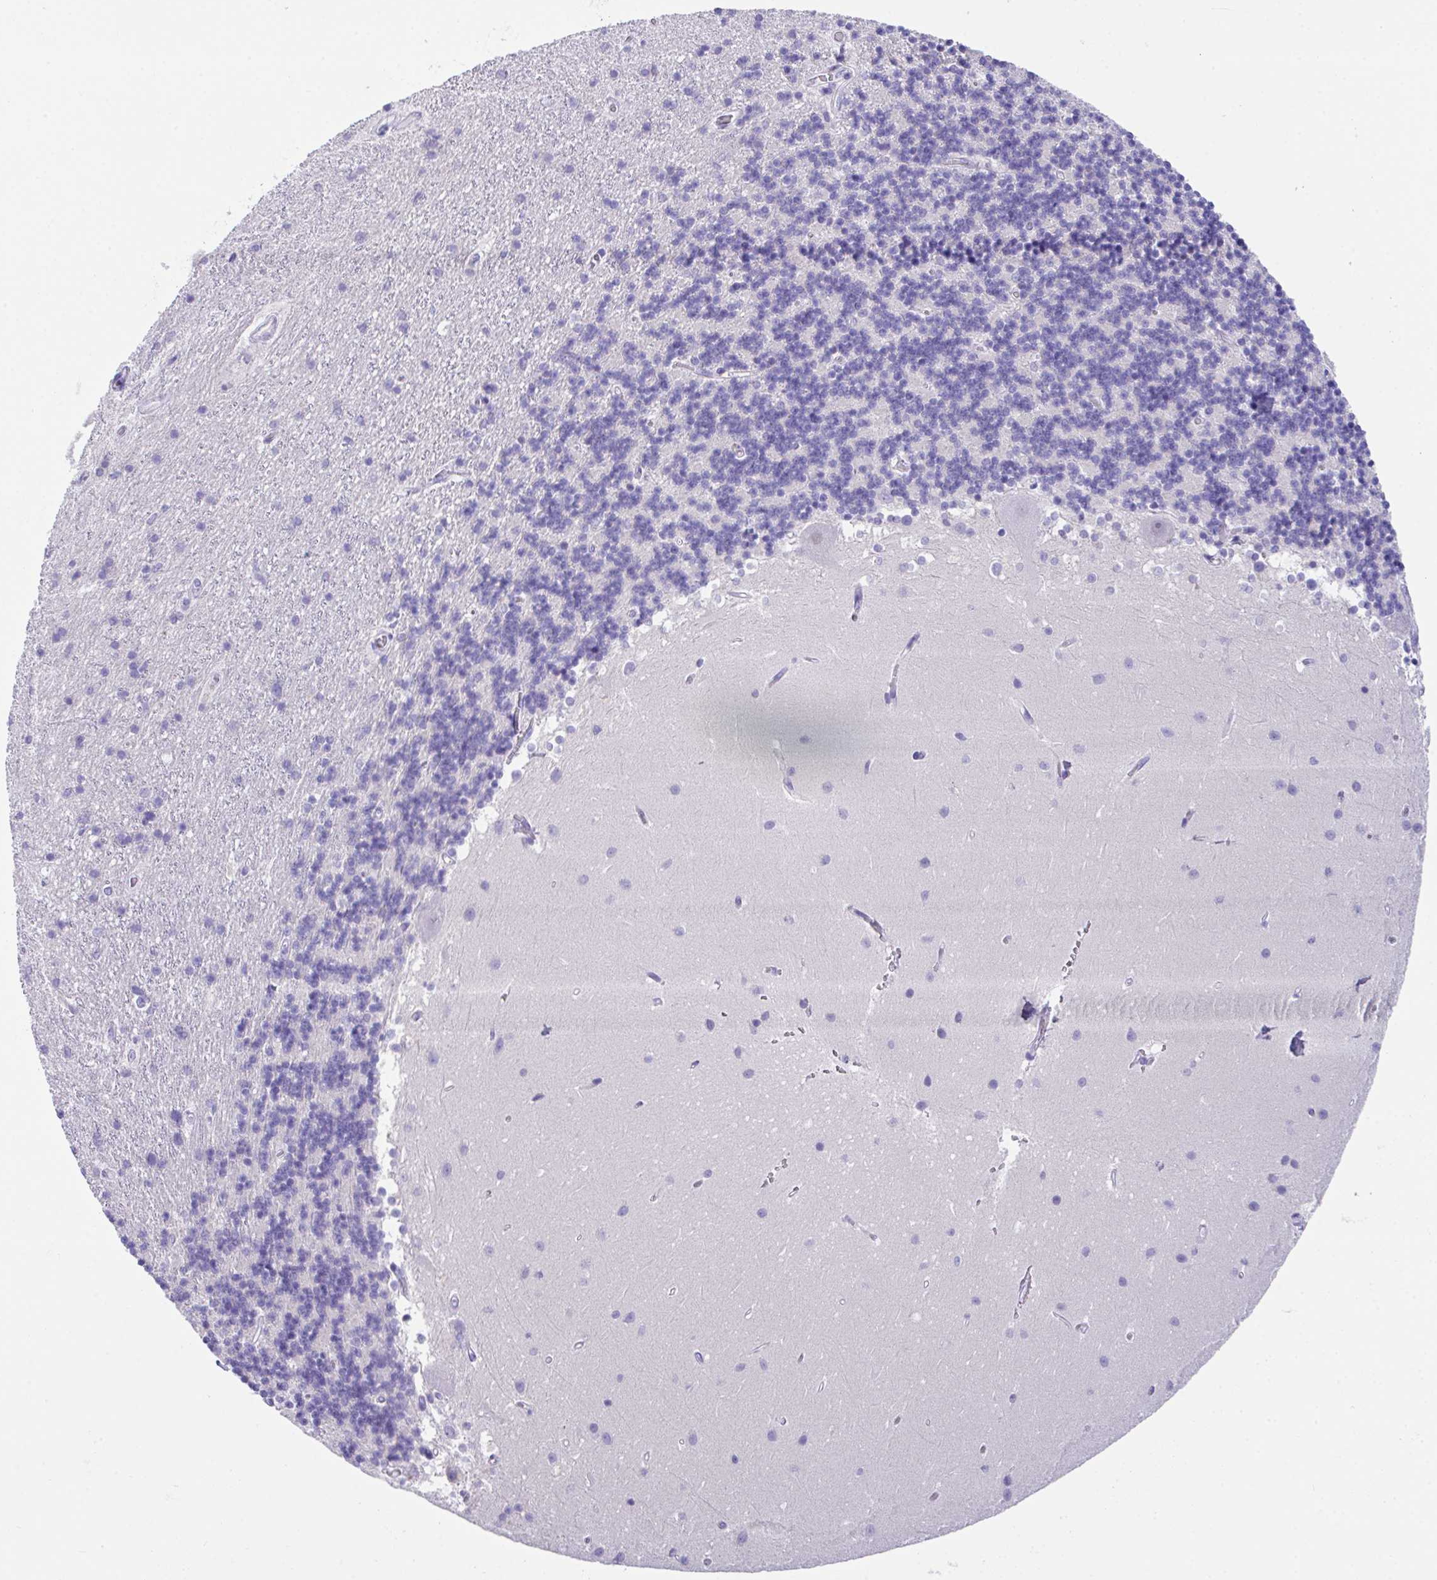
{"staining": {"intensity": "negative", "quantity": "none", "location": "none"}, "tissue": "cerebellum", "cell_type": "Cells in granular layer", "image_type": "normal", "snomed": [{"axis": "morphology", "description": "Normal tissue, NOS"}, {"axis": "topography", "description": "Cerebellum"}], "caption": "The image demonstrates no significant positivity in cells in granular layer of cerebellum.", "gene": "HACD4", "patient": {"sex": "male", "age": 54}}